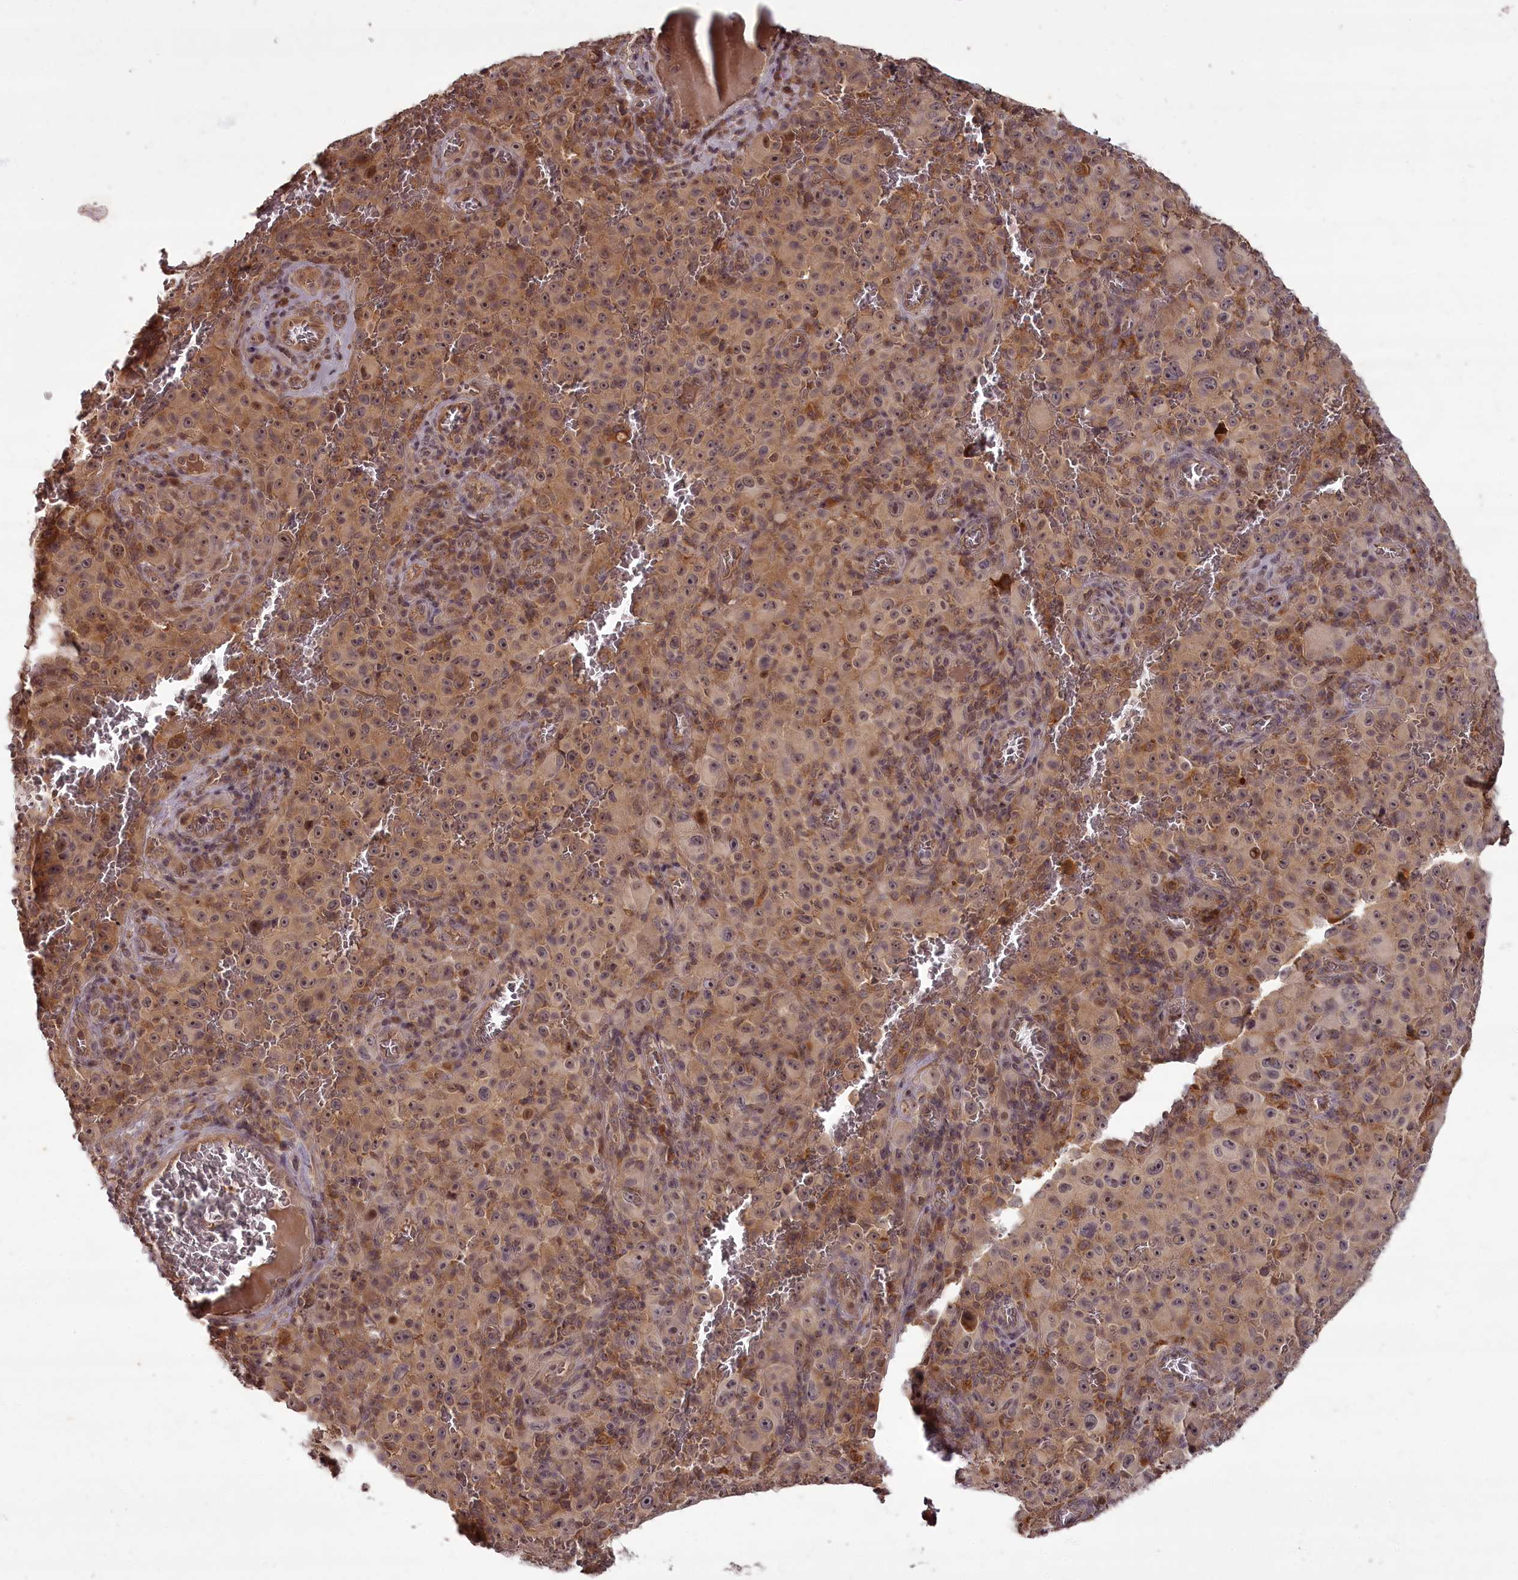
{"staining": {"intensity": "weak", "quantity": ">75%", "location": "cytoplasmic/membranous"}, "tissue": "melanoma", "cell_type": "Tumor cells", "image_type": "cancer", "snomed": [{"axis": "morphology", "description": "Malignant melanoma, NOS"}, {"axis": "topography", "description": "Skin"}], "caption": "A brown stain shows weak cytoplasmic/membranous positivity of a protein in human malignant melanoma tumor cells.", "gene": "PCBP2", "patient": {"sex": "female", "age": 82}}